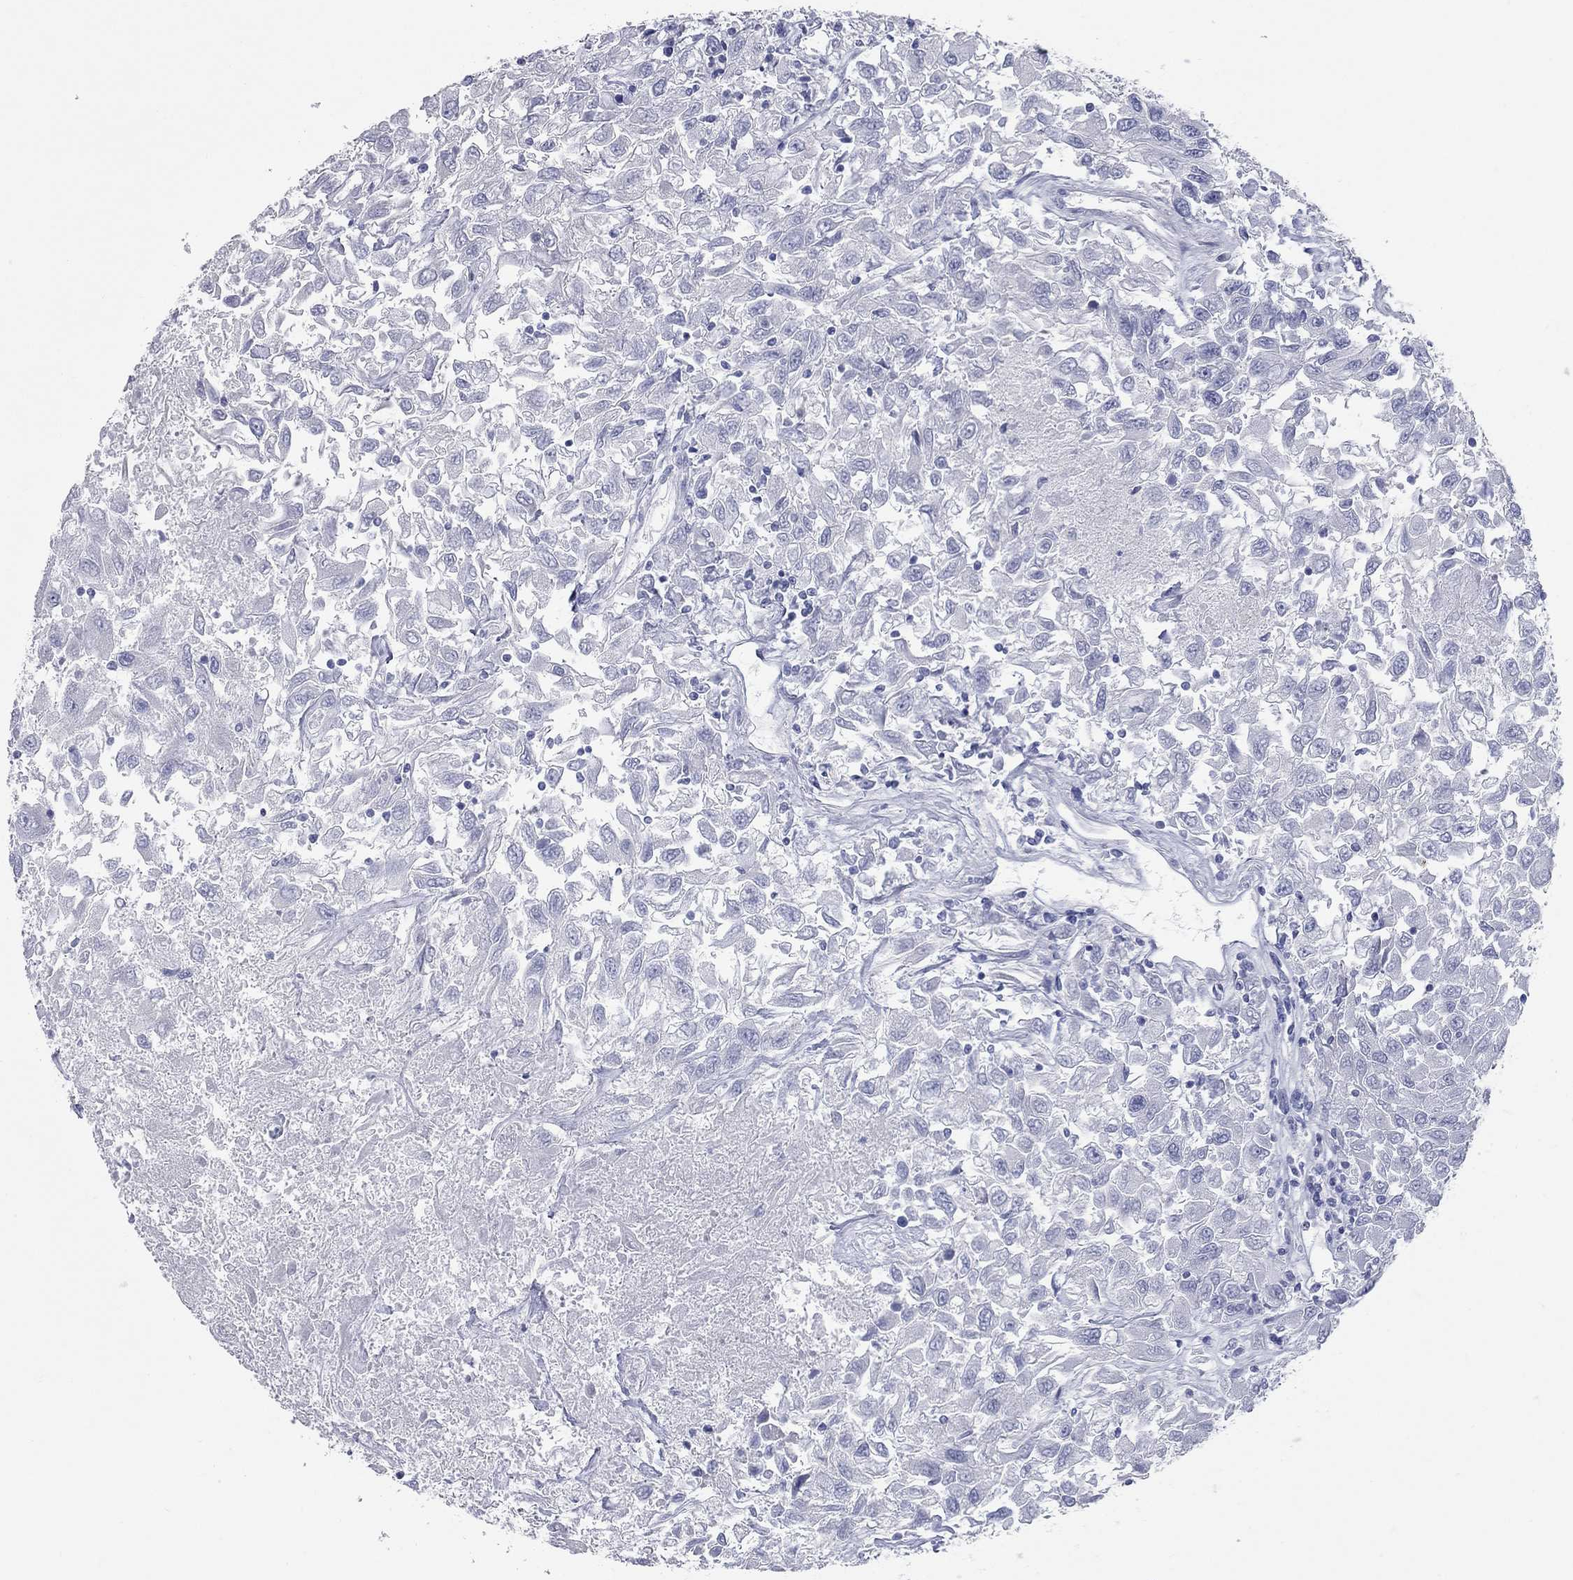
{"staining": {"intensity": "negative", "quantity": "none", "location": "none"}, "tissue": "renal cancer", "cell_type": "Tumor cells", "image_type": "cancer", "snomed": [{"axis": "morphology", "description": "Adenocarcinoma, NOS"}, {"axis": "topography", "description": "Kidney"}], "caption": "Tumor cells are negative for protein expression in human adenocarcinoma (renal). (Stains: DAB IHC with hematoxylin counter stain, Microscopy: brightfield microscopy at high magnification).", "gene": "KIRREL2", "patient": {"sex": "female", "age": 76}}